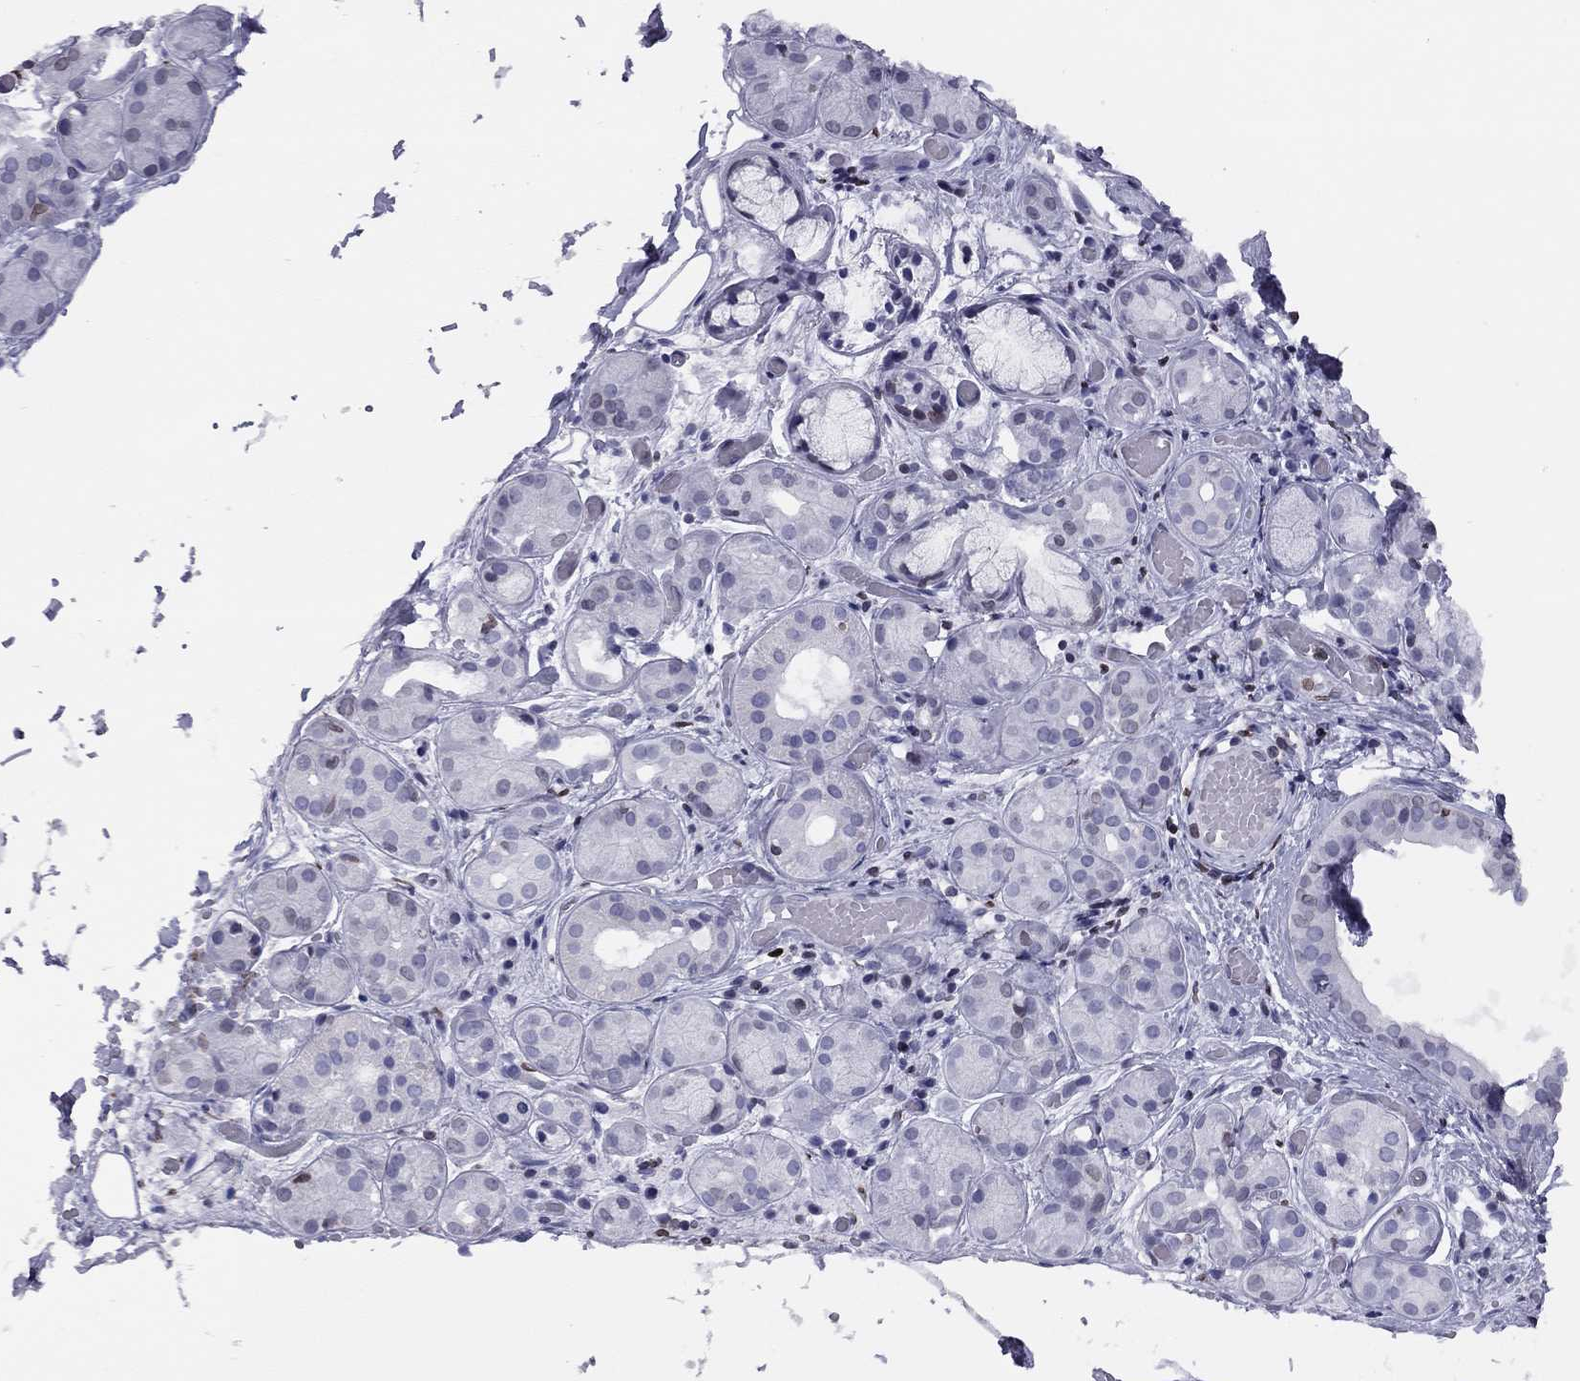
{"staining": {"intensity": "negative", "quantity": "none", "location": "none"}, "tissue": "salivary gland", "cell_type": "Glandular cells", "image_type": "normal", "snomed": [{"axis": "morphology", "description": "Normal tissue, NOS"}, {"axis": "topography", "description": "Salivary gland"}, {"axis": "topography", "description": "Peripheral nerve tissue"}], "caption": "The photomicrograph displays no significant expression in glandular cells of salivary gland. (DAB IHC, high magnification).", "gene": "ESPL1", "patient": {"sex": "male", "age": 71}}